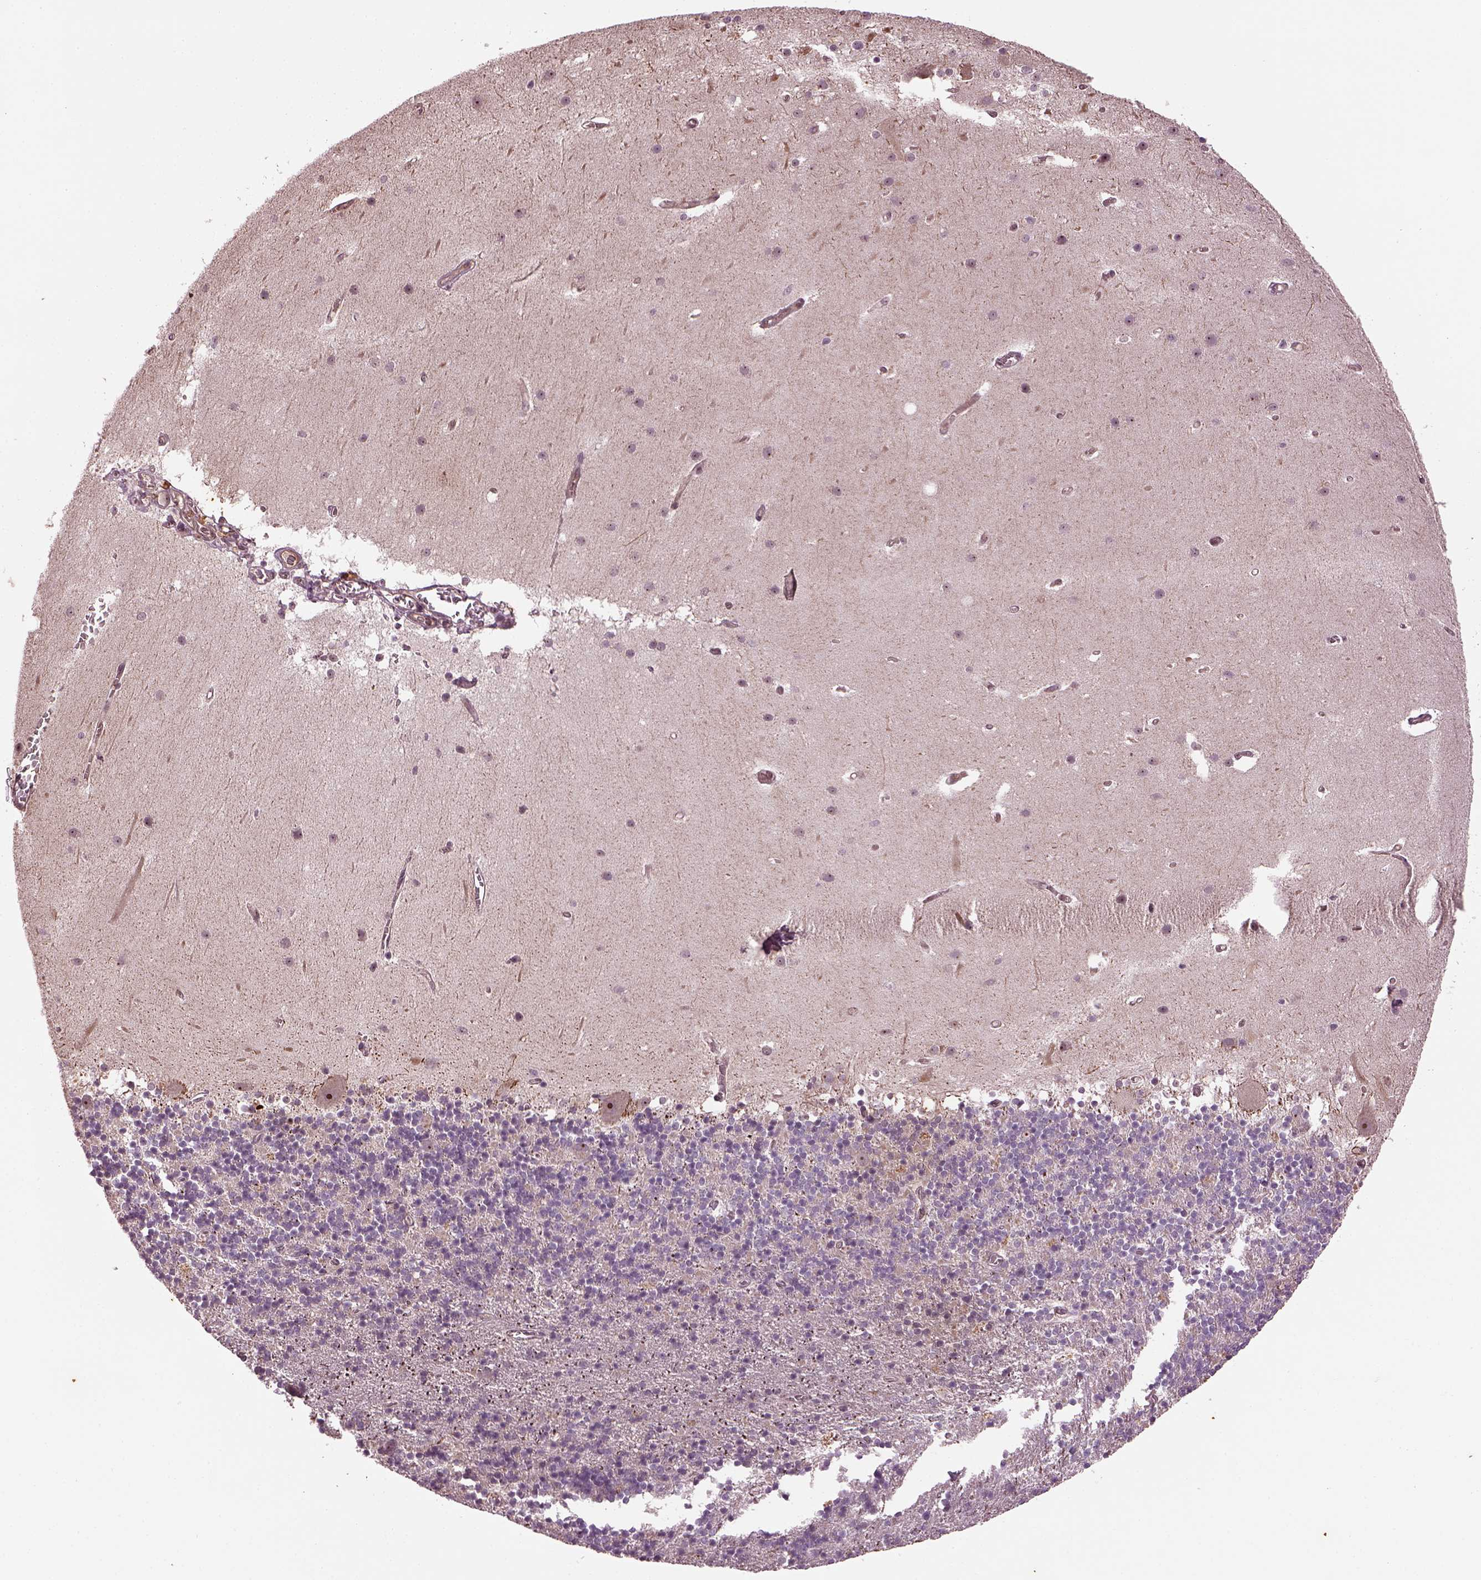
{"staining": {"intensity": "negative", "quantity": "none", "location": "none"}, "tissue": "cerebellum", "cell_type": "Cells in granular layer", "image_type": "normal", "snomed": [{"axis": "morphology", "description": "Normal tissue, NOS"}, {"axis": "topography", "description": "Cerebellum"}], "caption": "An IHC image of unremarkable cerebellum is shown. There is no staining in cells in granular layer of cerebellum. Brightfield microscopy of immunohistochemistry stained with DAB (brown) and hematoxylin (blue), captured at high magnification.", "gene": "GNRH1", "patient": {"sex": "male", "age": 70}}